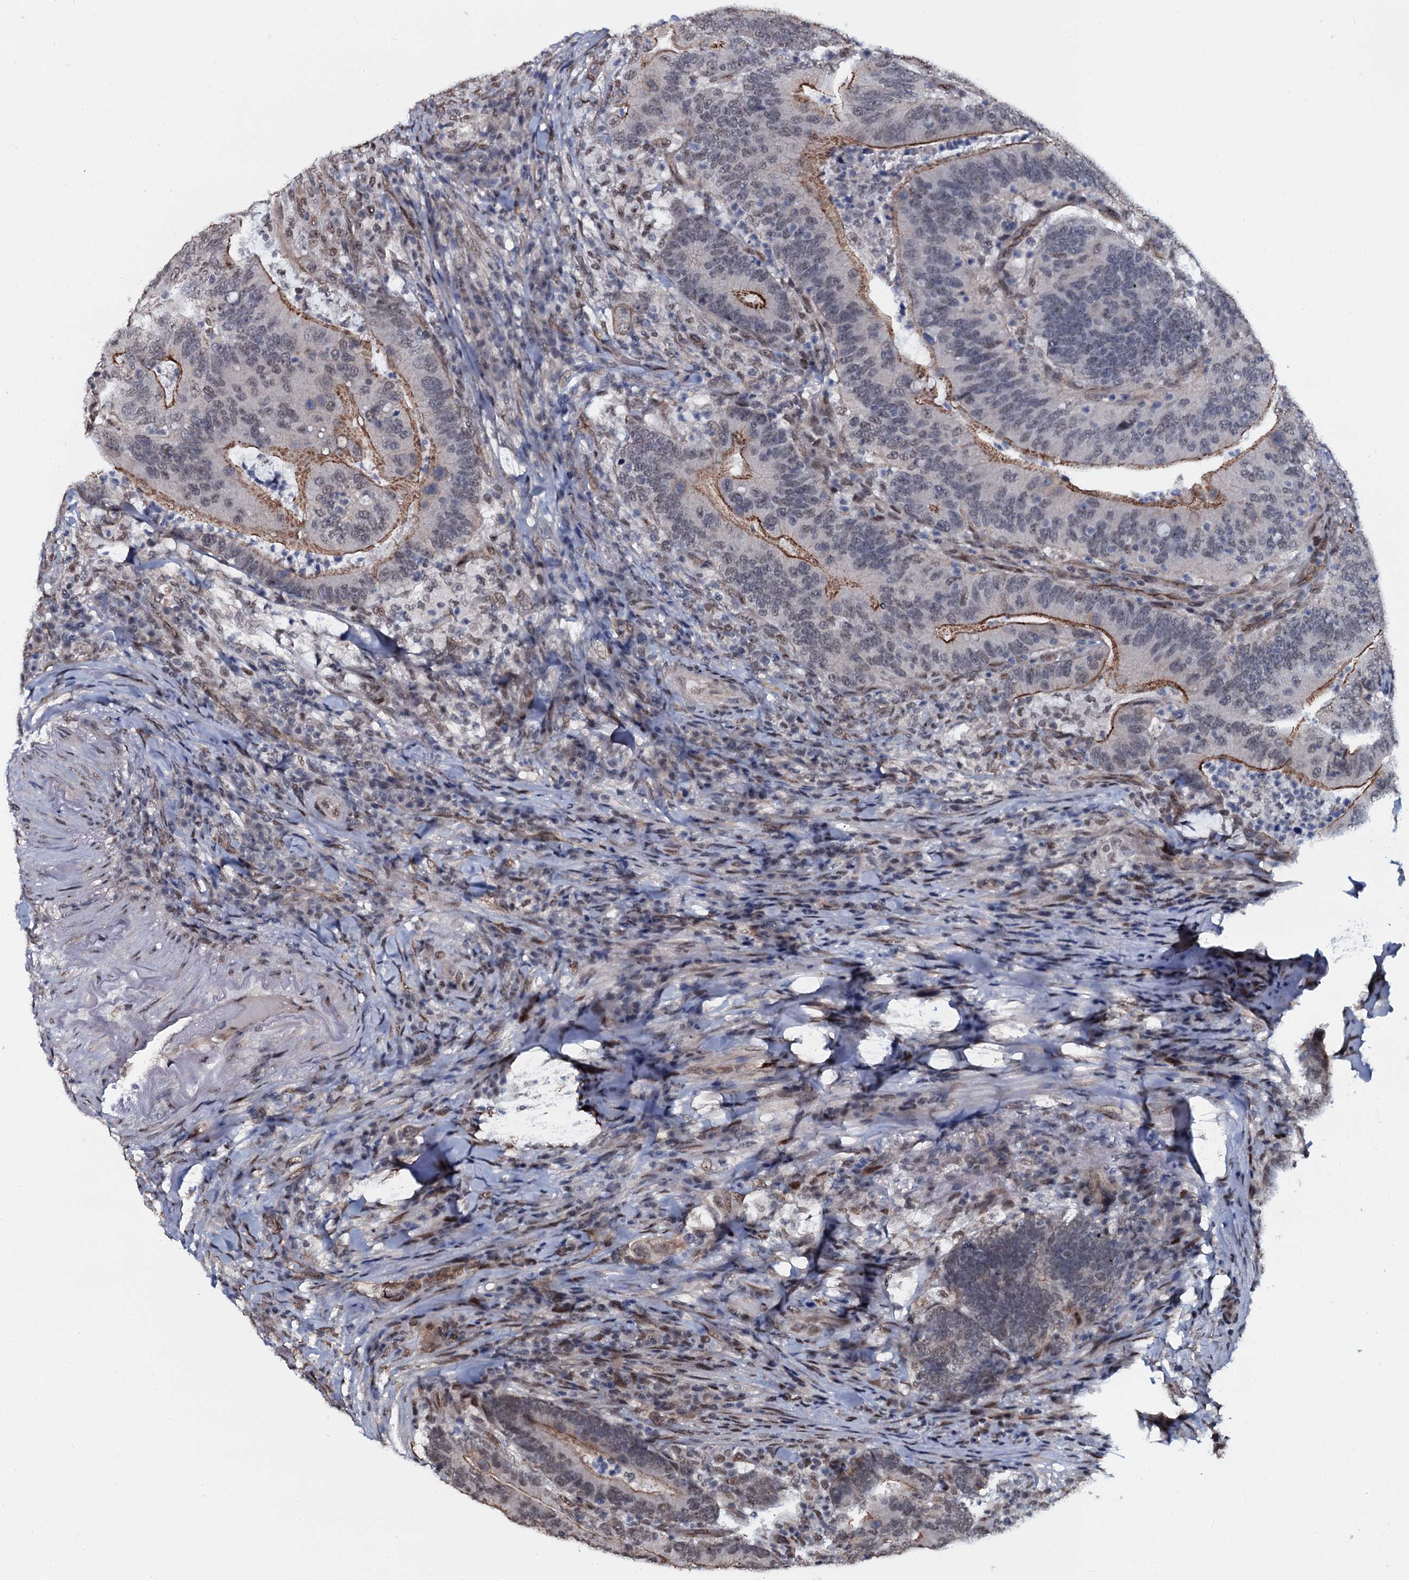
{"staining": {"intensity": "moderate", "quantity": "25%-75%", "location": "cytoplasmic/membranous"}, "tissue": "colorectal cancer", "cell_type": "Tumor cells", "image_type": "cancer", "snomed": [{"axis": "morphology", "description": "Adenocarcinoma, NOS"}, {"axis": "topography", "description": "Colon"}], "caption": "Brown immunohistochemical staining in colorectal adenocarcinoma shows moderate cytoplasmic/membranous expression in about 25%-75% of tumor cells.", "gene": "SH2D4B", "patient": {"sex": "female", "age": 66}}